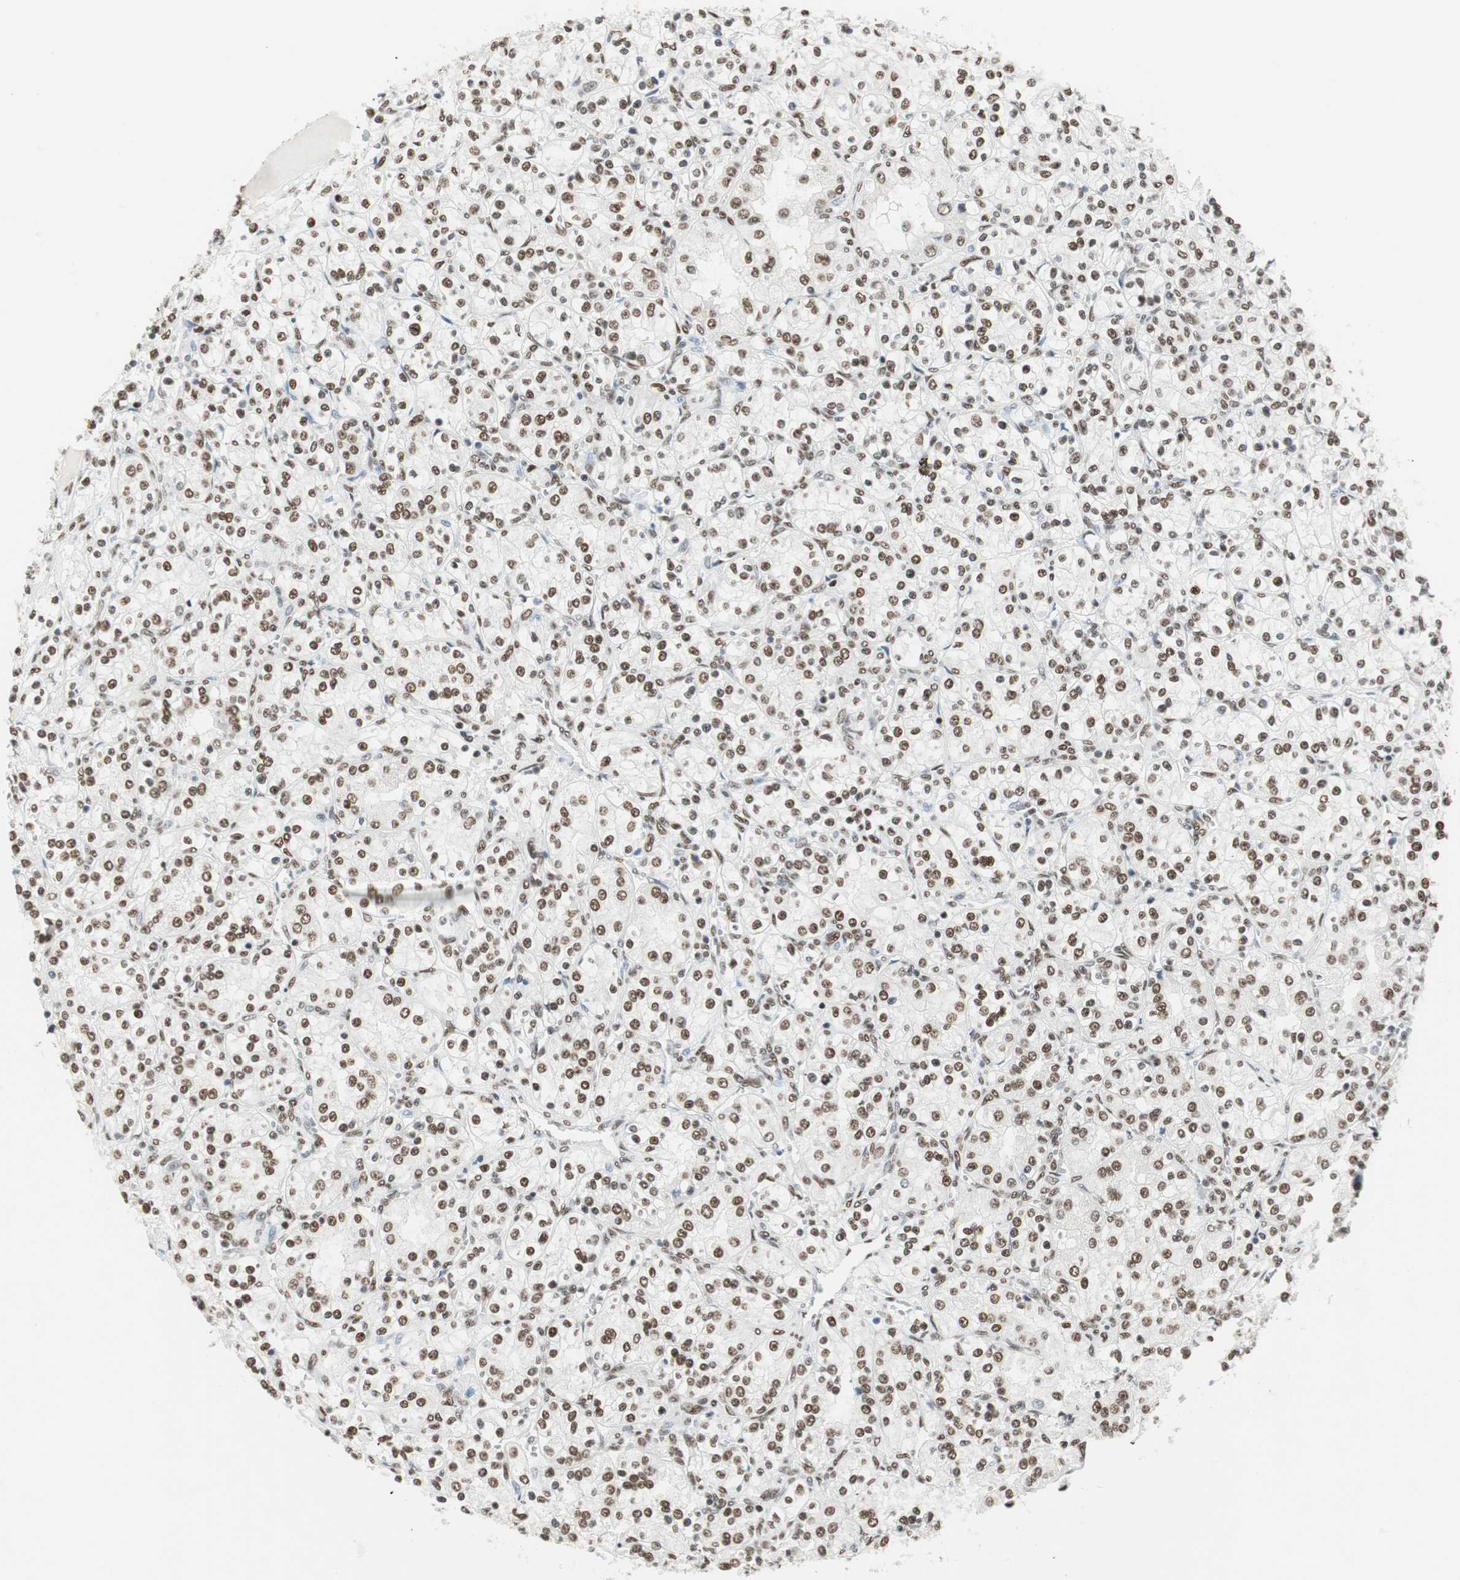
{"staining": {"intensity": "moderate", "quantity": ">75%", "location": "nuclear"}, "tissue": "renal cancer", "cell_type": "Tumor cells", "image_type": "cancer", "snomed": [{"axis": "morphology", "description": "Adenocarcinoma, NOS"}, {"axis": "topography", "description": "Kidney"}], "caption": "An immunohistochemistry (IHC) micrograph of neoplastic tissue is shown. Protein staining in brown labels moderate nuclear positivity in renal cancer within tumor cells.", "gene": "ZBTB17", "patient": {"sex": "male", "age": 77}}